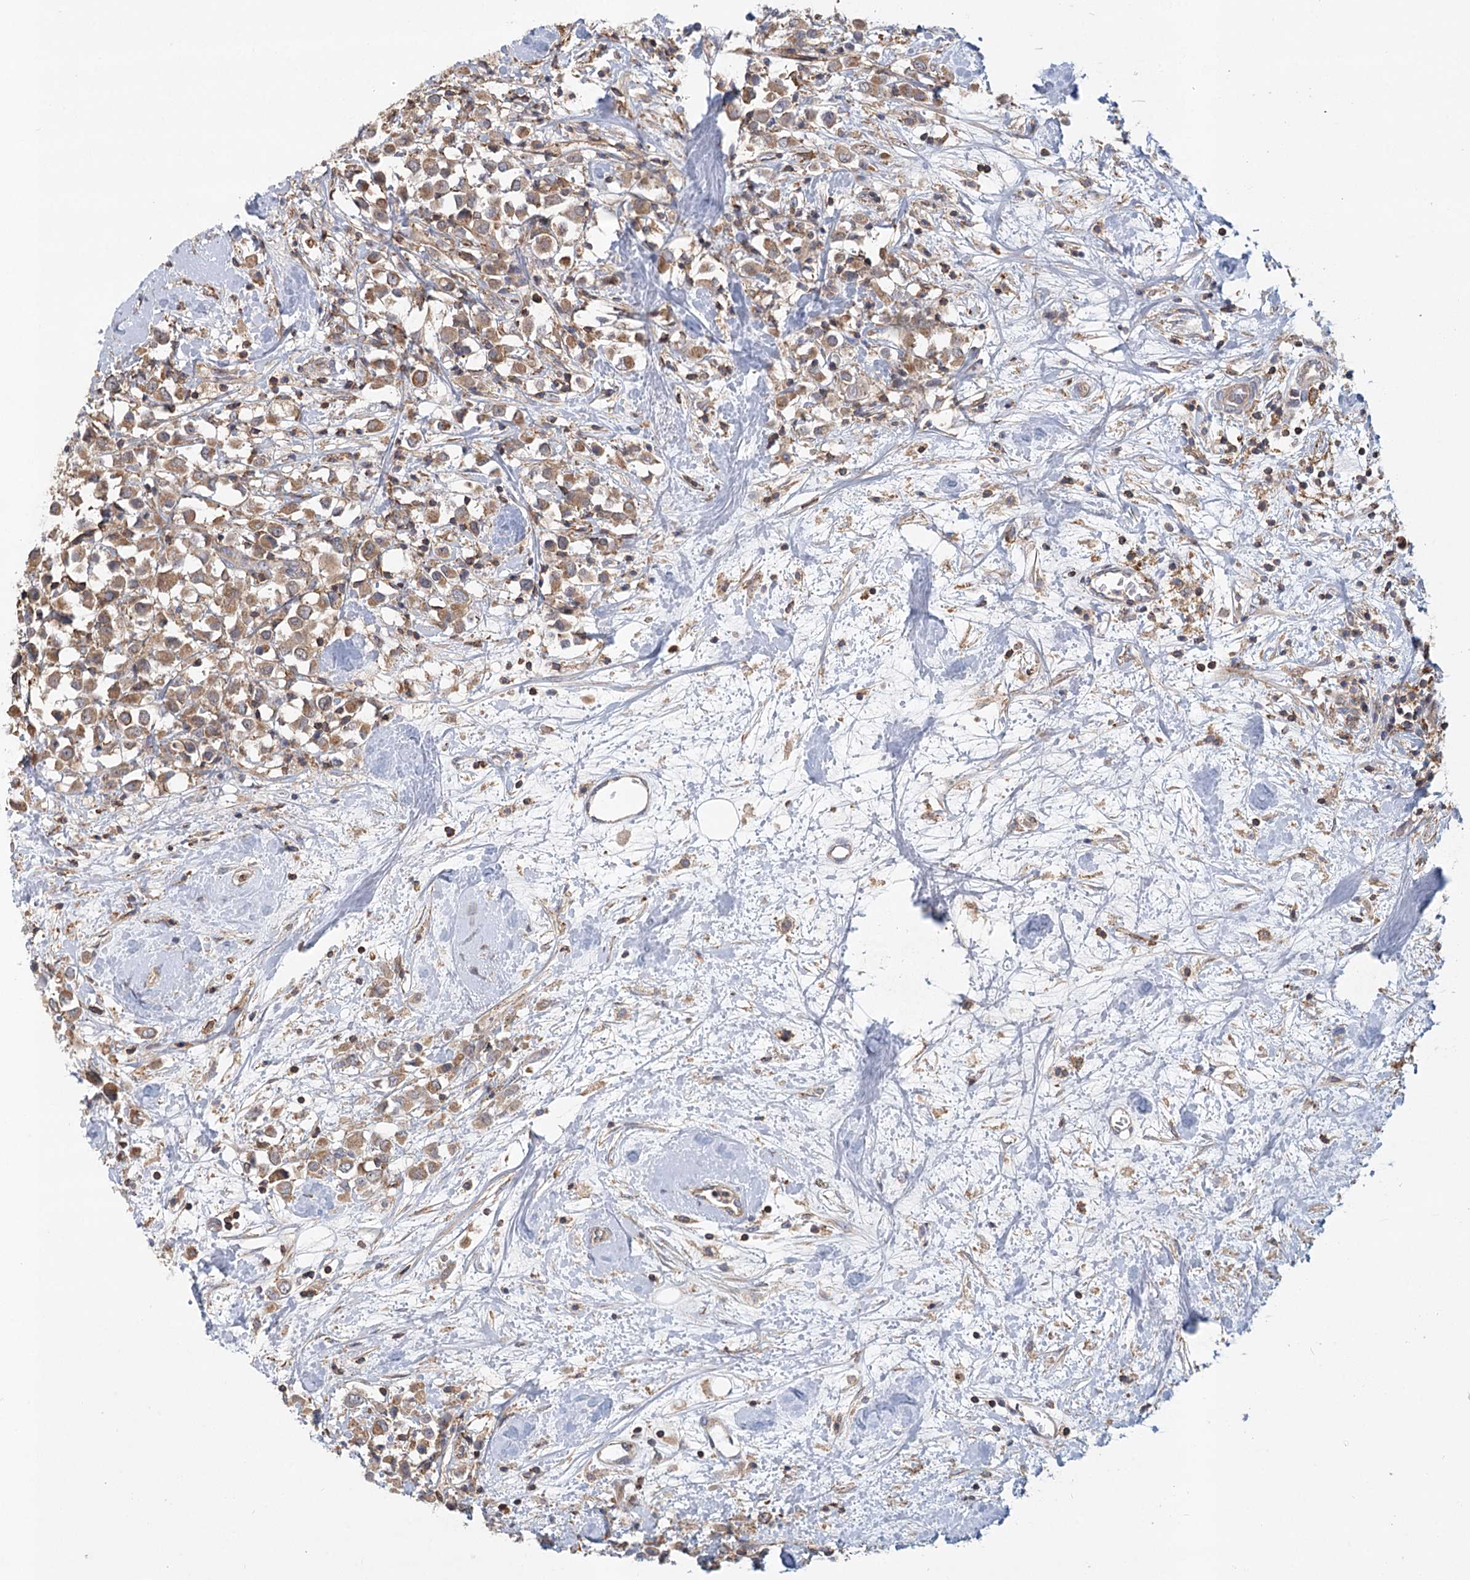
{"staining": {"intensity": "moderate", "quantity": ">75%", "location": "cytoplasmic/membranous"}, "tissue": "breast cancer", "cell_type": "Tumor cells", "image_type": "cancer", "snomed": [{"axis": "morphology", "description": "Duct carcinoma"}, {"axis": "topography", "description": "Breast"}], "caption": "Tumor cells demonstrate moderate cytoplasmic/membranous expression in approximately >75% of cells in invasive ductal carcinoma (breast).", "gene": "UMPS", "patient": {"sex": "female", "age": 61}}